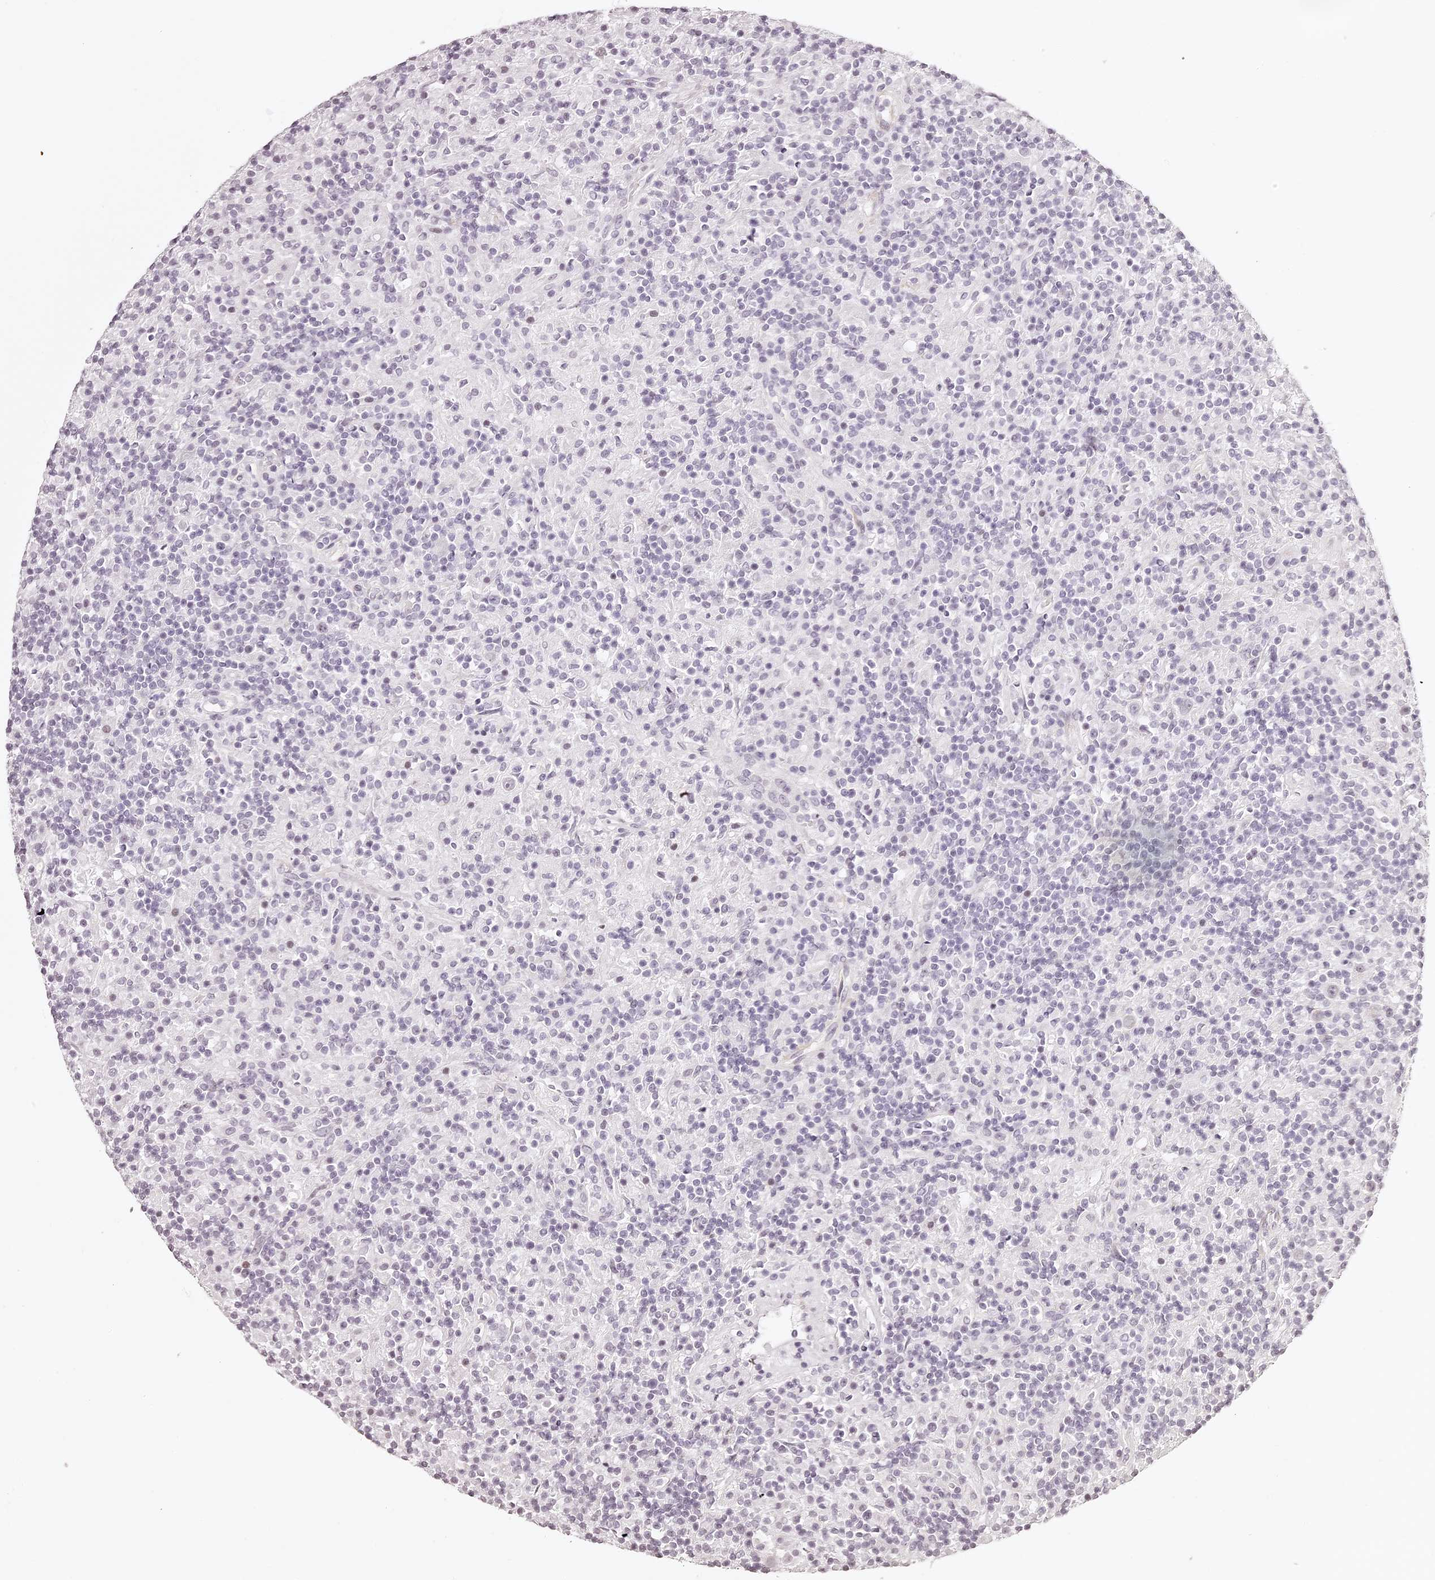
{"staining": {"intensity": "negative", "quantity": "none", "location": "none"}, "tissue": "lymphoma", "cell_type": "Tumor cells", "image_type": "cancer", "snomed": [{"axis": "morphology", "description": "Hodgkin's disease, NOS"}, {"axis": "topography", "description": "Lymph node"}], "caption": "The photomicrograph shows no staining of tumor cells in lymphoma.", "gene": "ELAPOR1", "patient": {"sex": "male", "age": 70}}